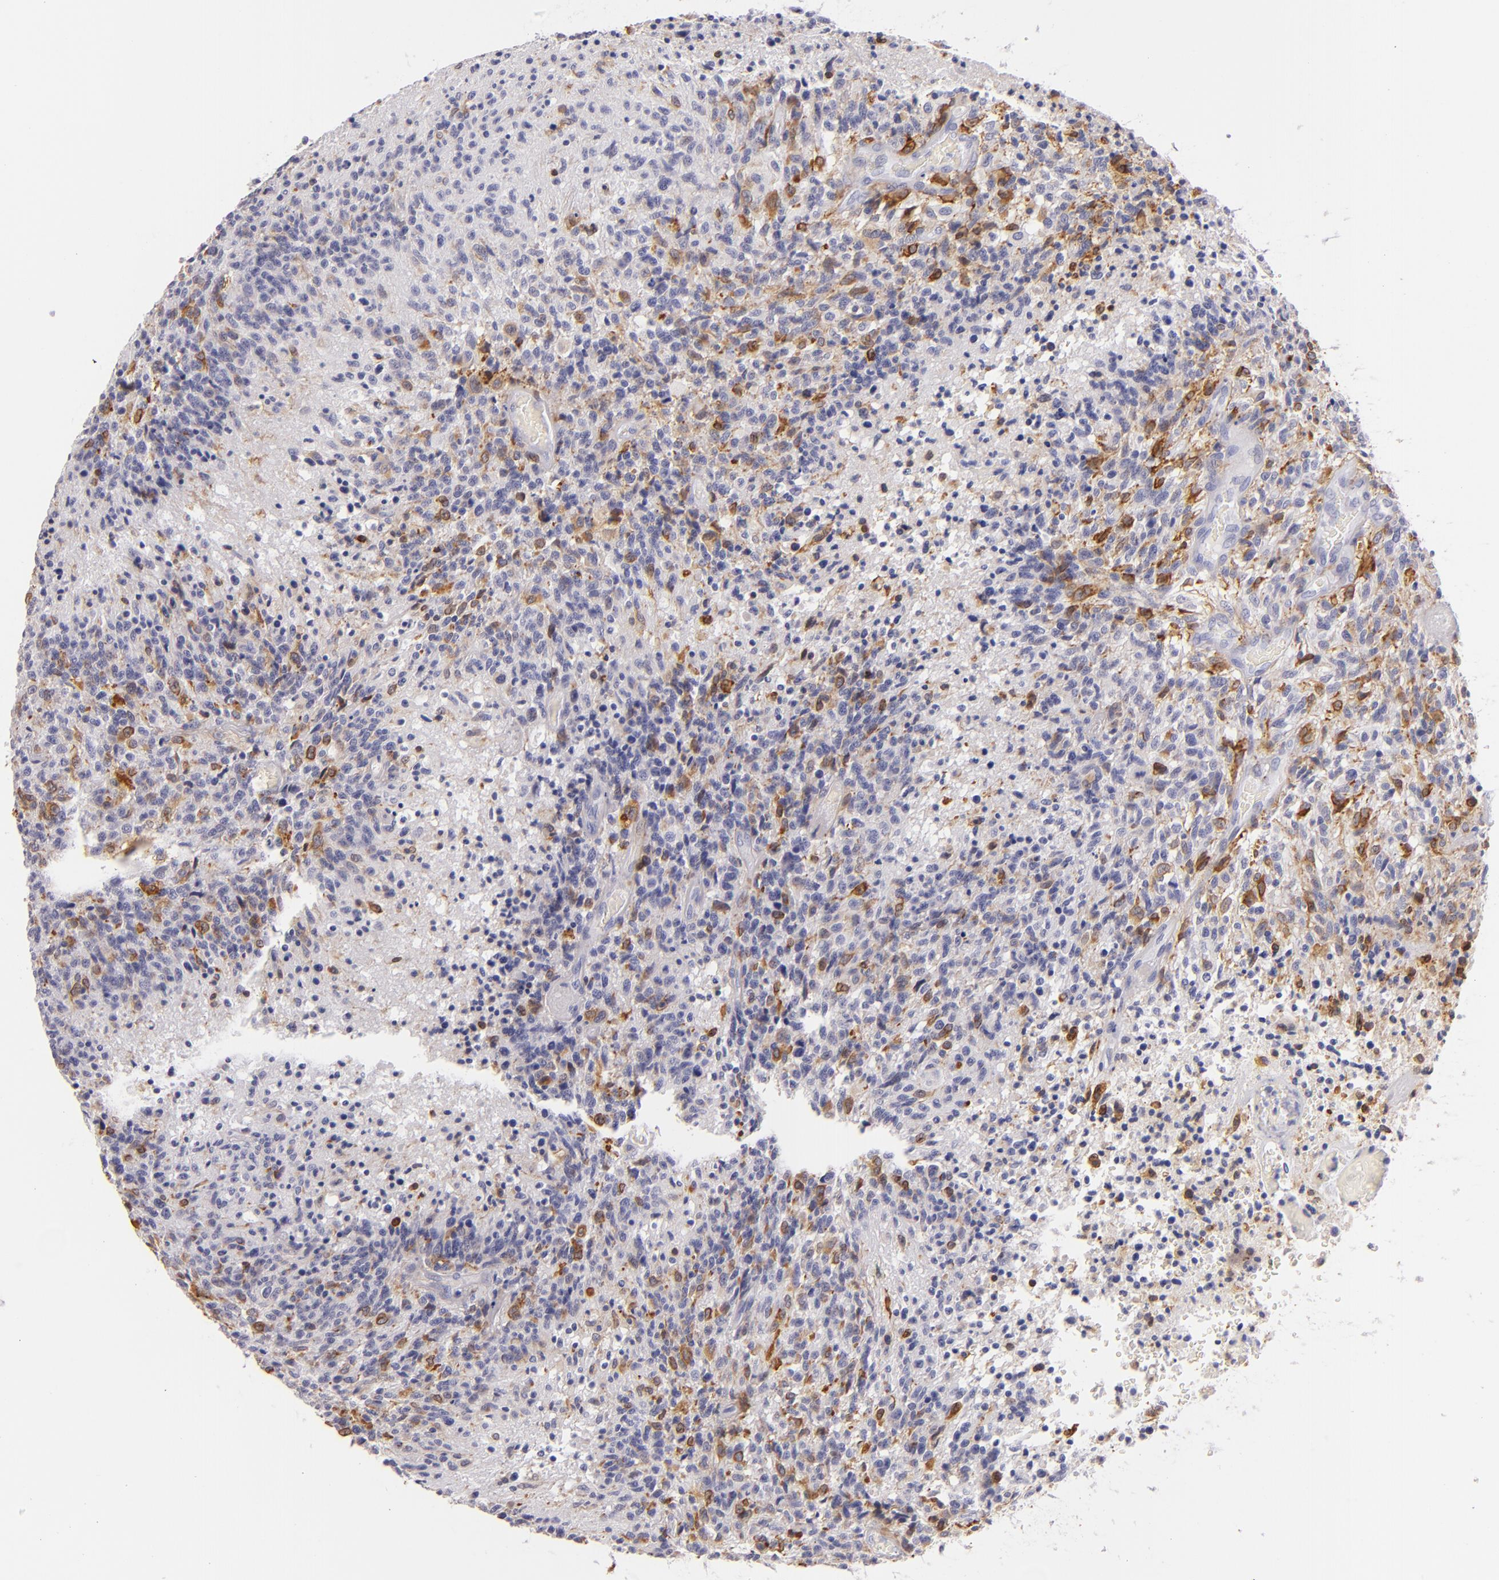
{"staining": {"intensity": "moderate", "quantity": "<25%", "location": "cytoplasmic/membranous"}, "tissue": "glioma", "cell_type": "Tumor cells", "image_type": "cancer", "snomed": [{"axis": "morphology", "description": "Glioma, malignant, High grade"}, {"axis": "topography", "description": "Brain"}], "caption": "Tumor cells display low levels of moderate cytoplasmic/membranous positivity in approximately <25% of cells in malignant glioma (high-grade).", "gene": "CD74", "patient": {"sex": "male", "age": 36}}